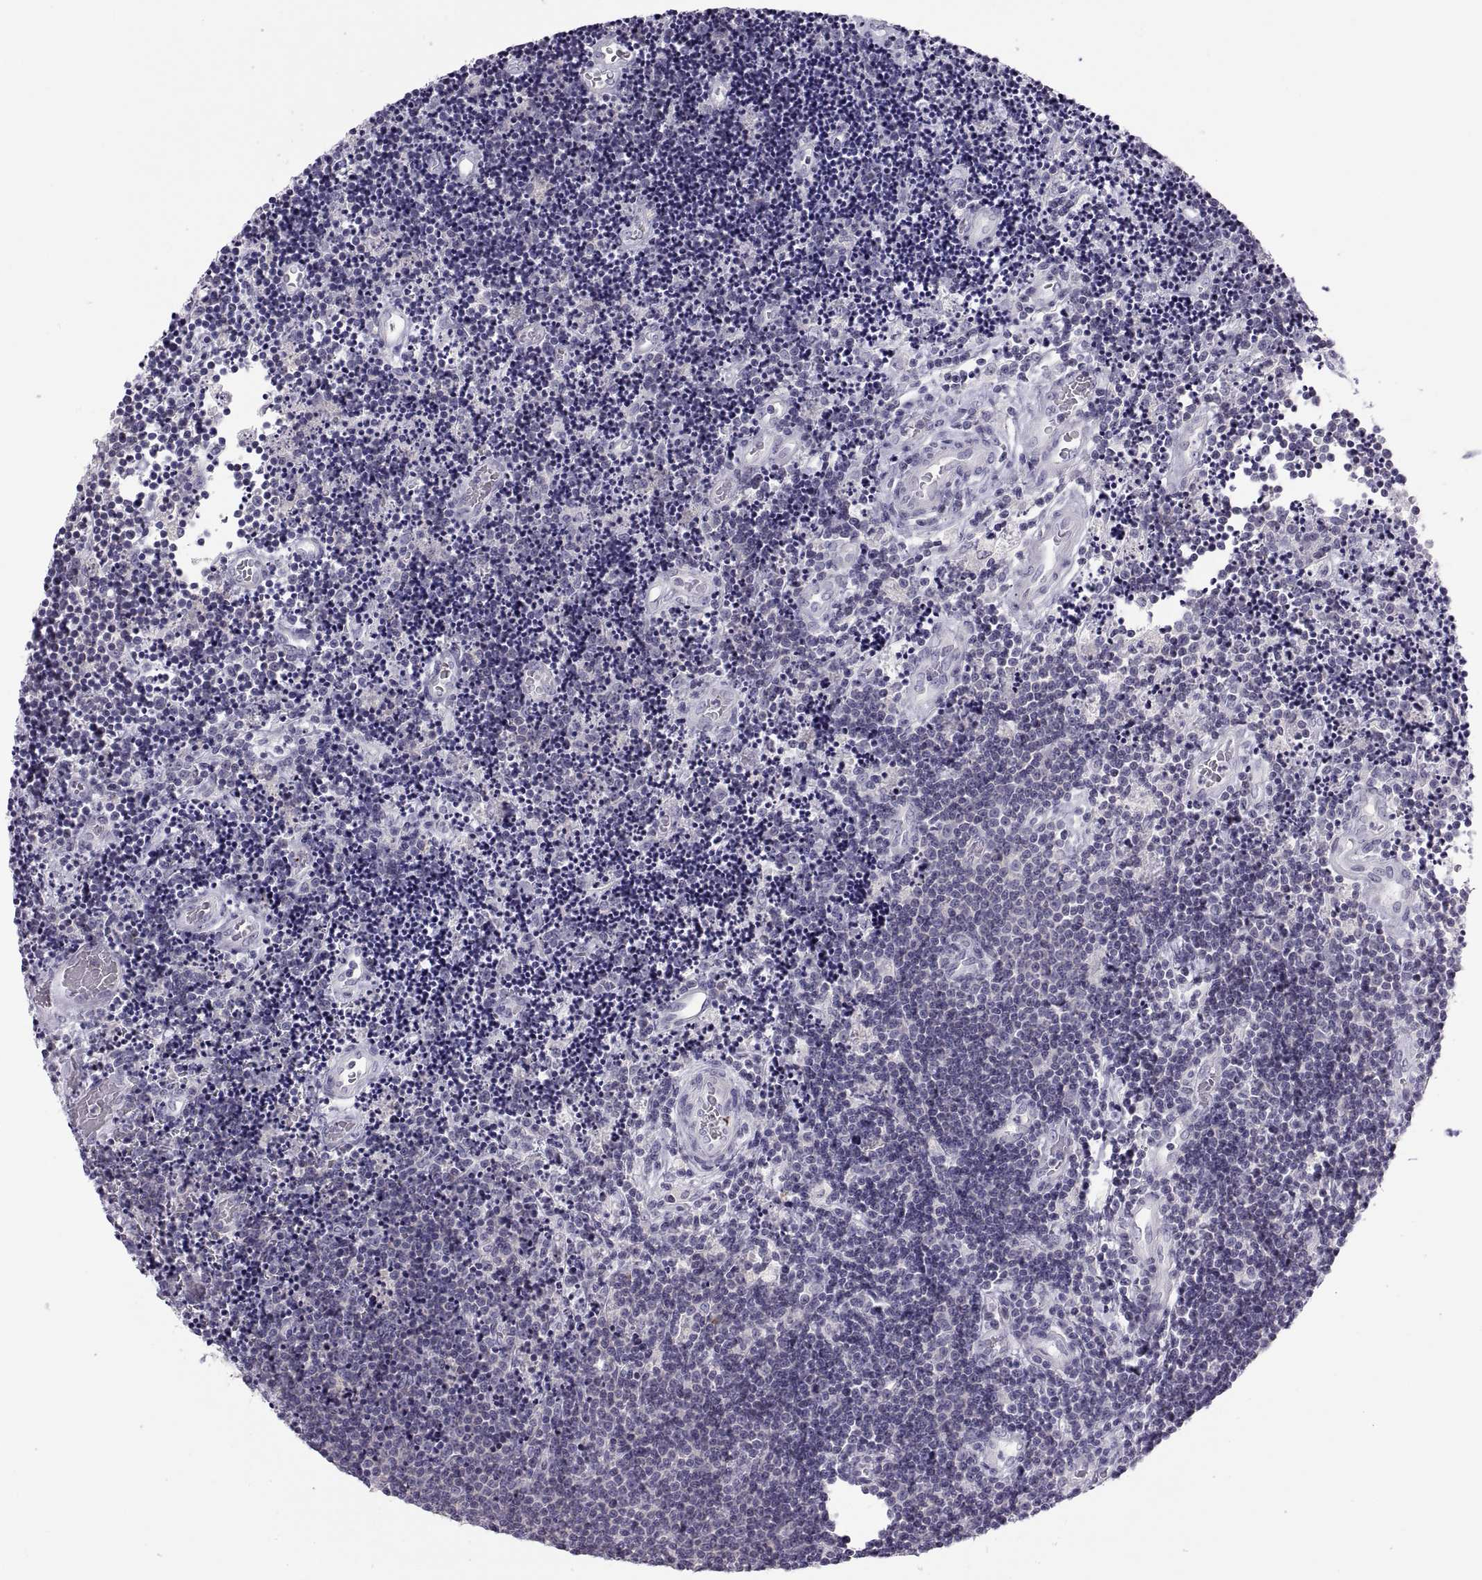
{"staining": {"intensity": "negative", "quantity": "none", "location": "none"}, "tissue": "lymphoma", "cell_type": "Tumor cells", "image_type": "cancer", "snomed": [{"axis": "morphology", "description": "Malignant lymphoma, non-Hodgkin's type, Low grade"}, {"axis": "topography", "description": "Brain"}], "caption": "Tumor cells are negative for brown protein staining in malignant lymphoma, non-Hodgkin's type (low-grade).", "gene": "TTC21A", "patient": {"sex": "female", "age": 66}}